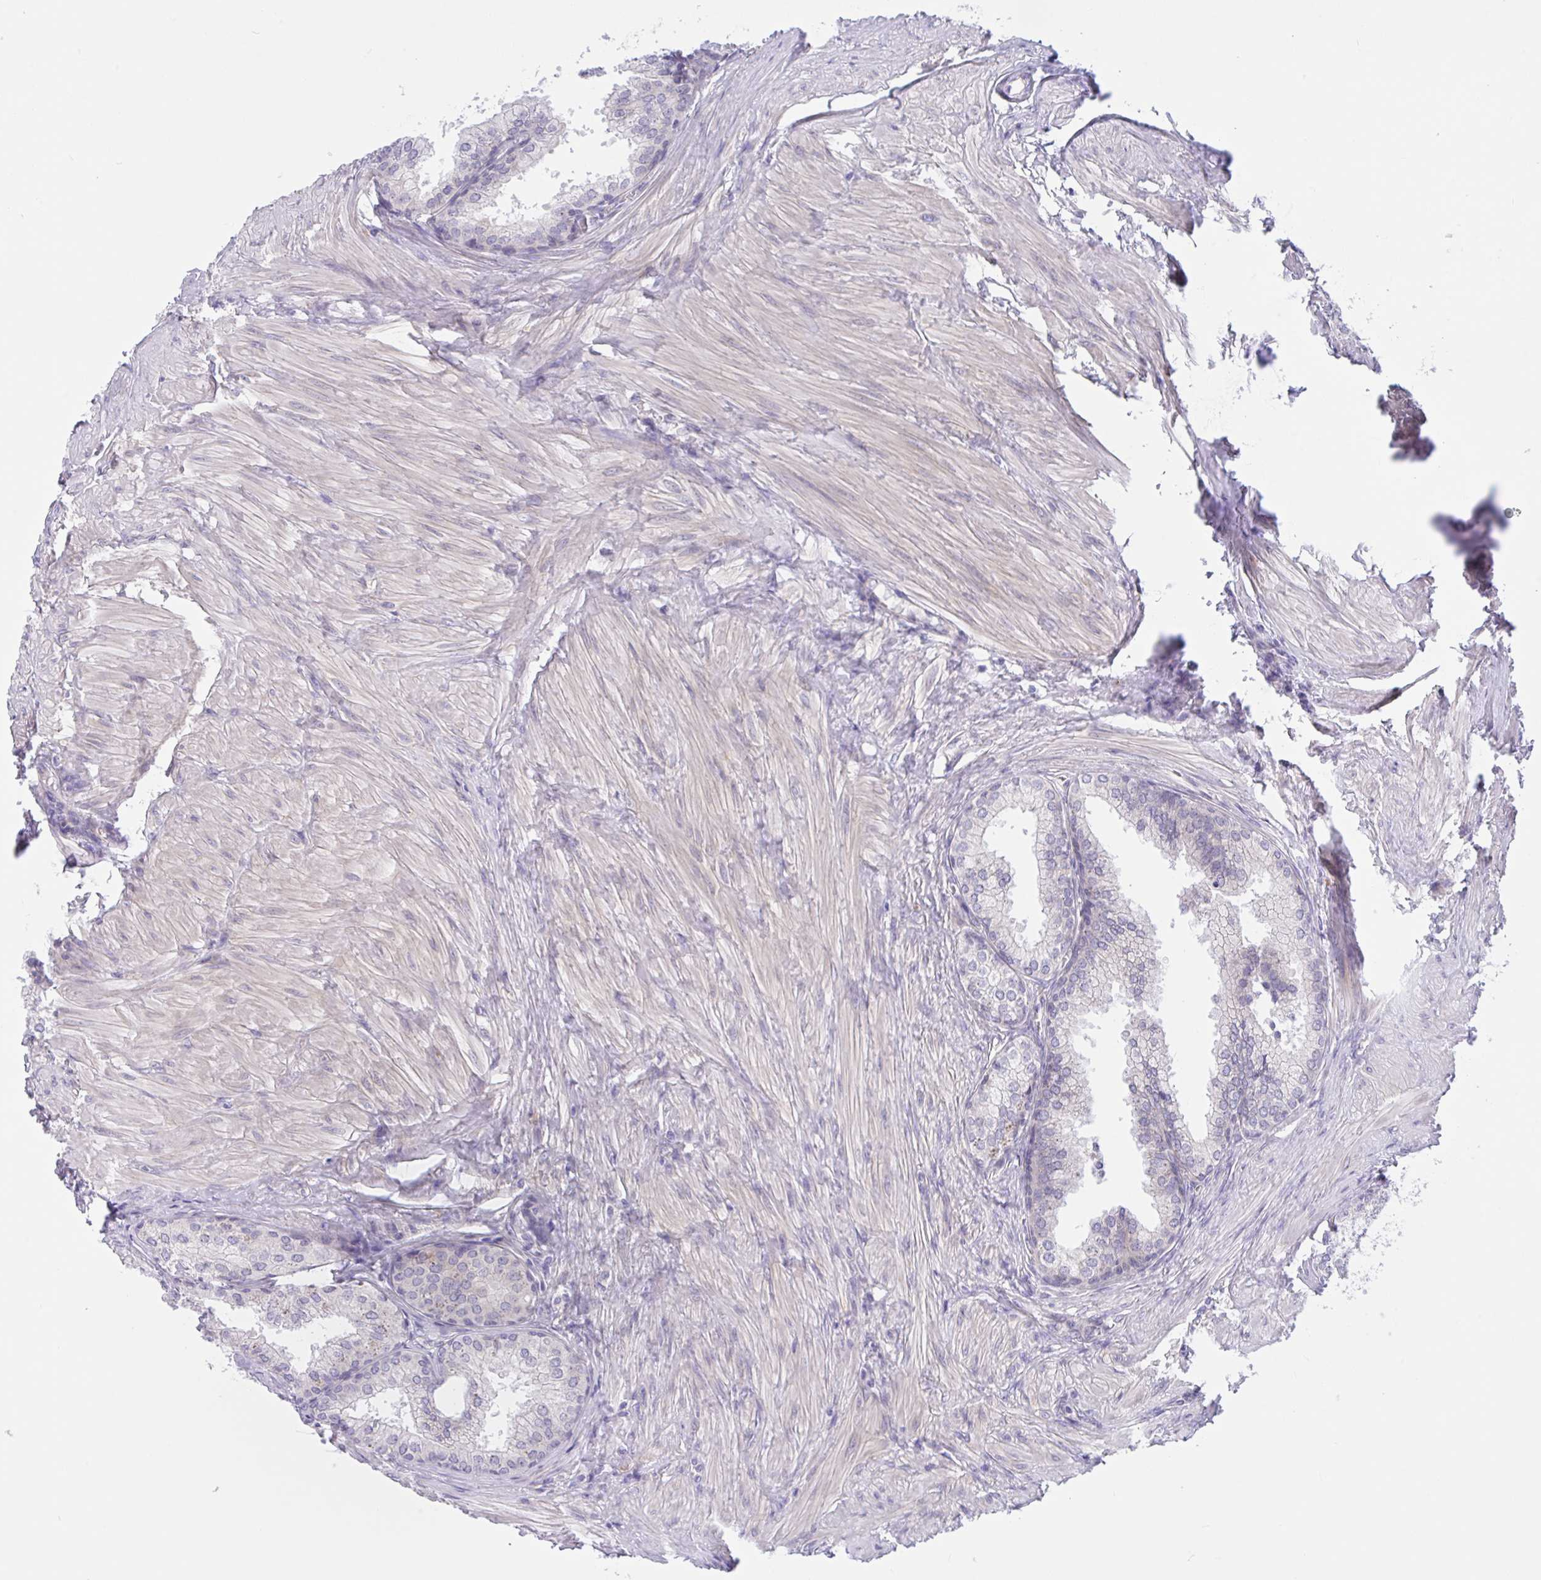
{"staining": {"intensity": "negative", "quantity": "none", "location": "none"}, "tissue": "prostate", "cell_type": "Glandular cells", "image_type": "normal", "snomed": [{"axis": "morphology", "description": "Normal tissue, NOS"}, {"axis": "topography", "description": "Prostate"}, {"axis": "topography", "description": "Peripheral nerve tissue"}], "caption": "Glandular cells show no significant staining in normal prostate. (Brightfield microscopy of DAB (3,3'-diaminobenzidine) immunohistochemistry (IHC) at high magnification).", "gene": "CAMLG", "patient": {"sex": "male", "age": 55}}